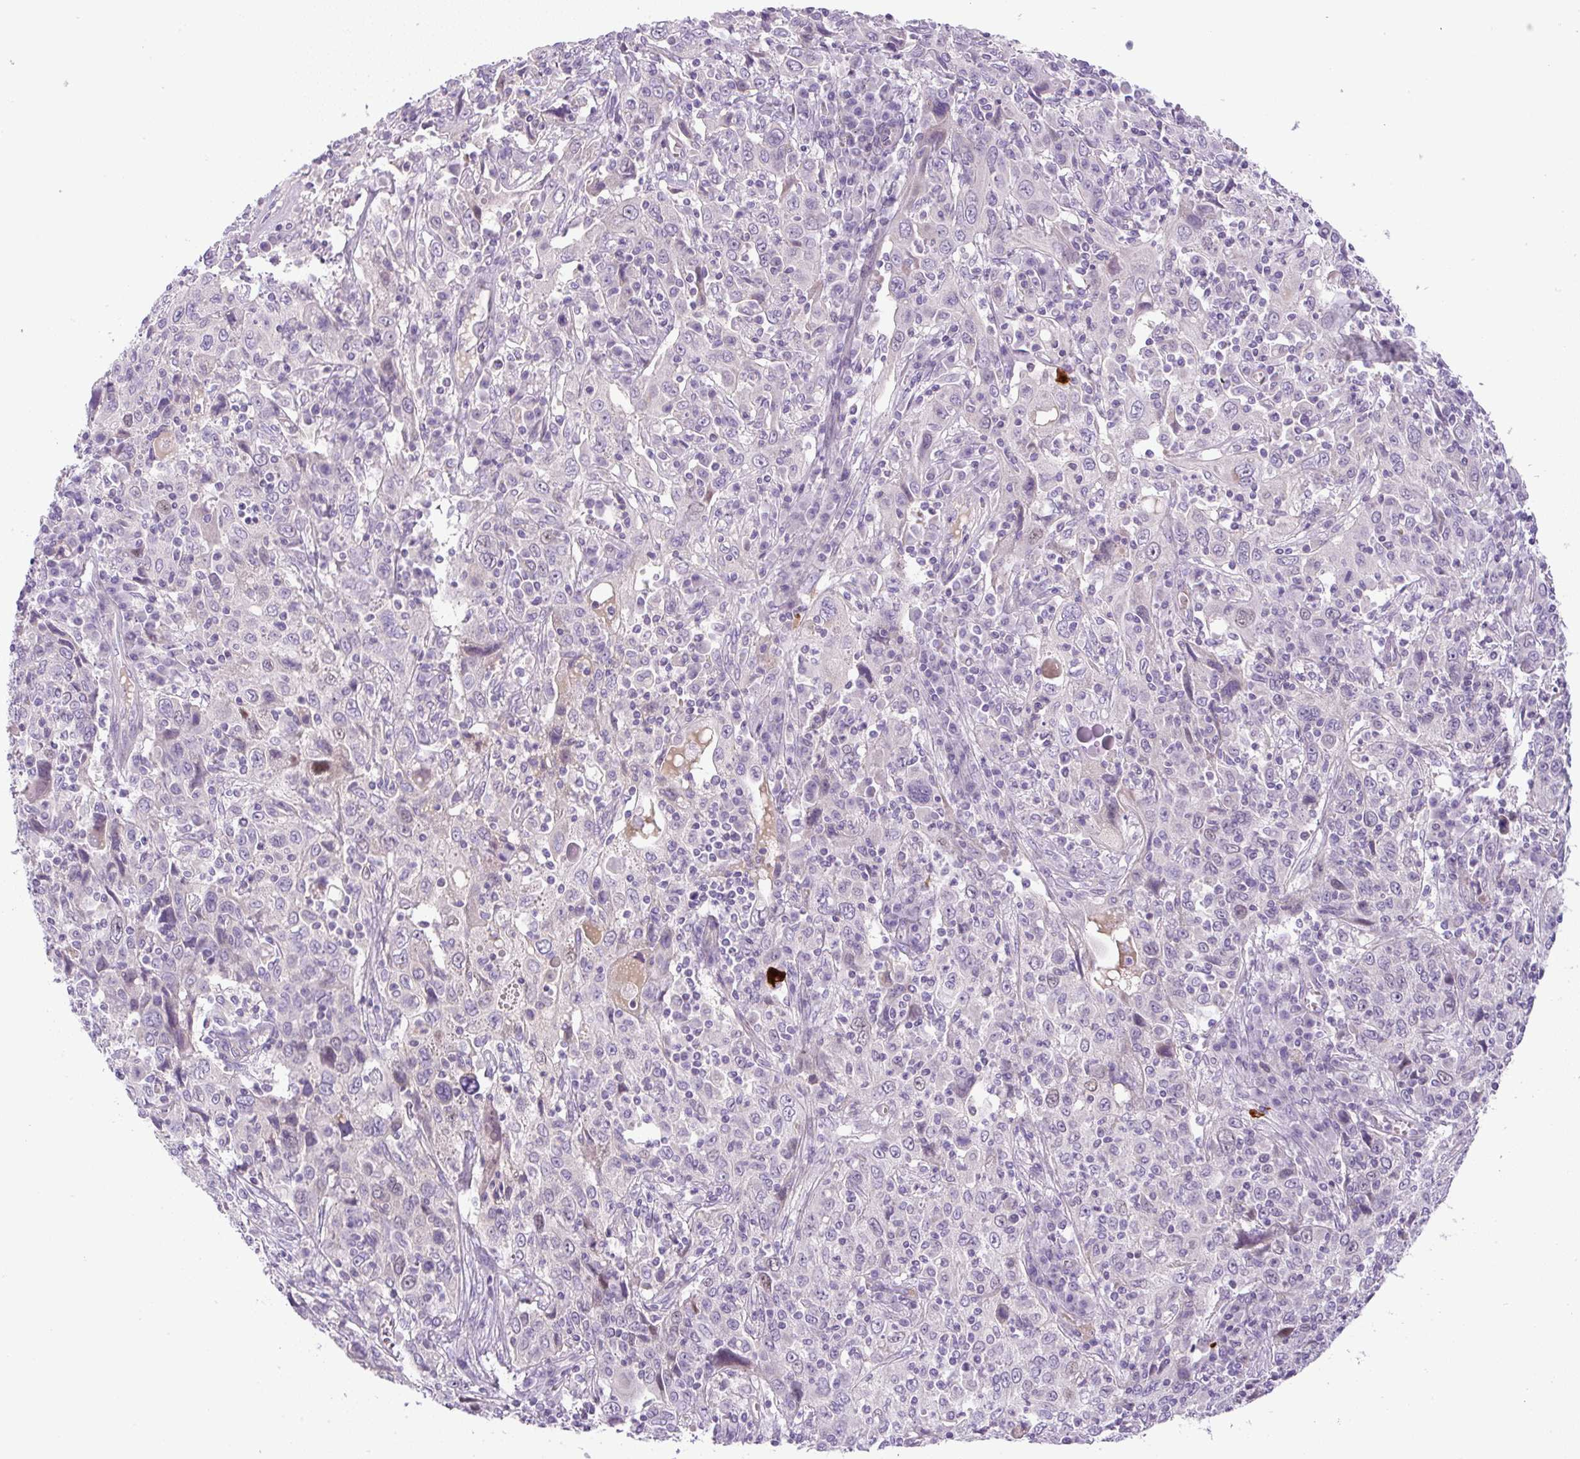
{"staining": {"intensity": "weak", "quantity": "<25%", "location": "nuclear"}, "tissue": "cervical cancer", "cell_type": "Tumor cells", "image_type": "cancer", "snomed": [{"axis": "morphology", "description": "Squamous cell carcinoma, NOS"}, {"axis": "topography", "description": "Cervix"}], "caption": "High magnification brightfield microscopy of cervical cancer (squamous cell carcinoma) stained with DAB (3,3'-diaminobenzidine) (brown) and counterstained with hematoxylin (blue): tumor cells show no significant staining.", "gene": "ADAMTS19", "patient": {"sex": "female", "age": 46}}